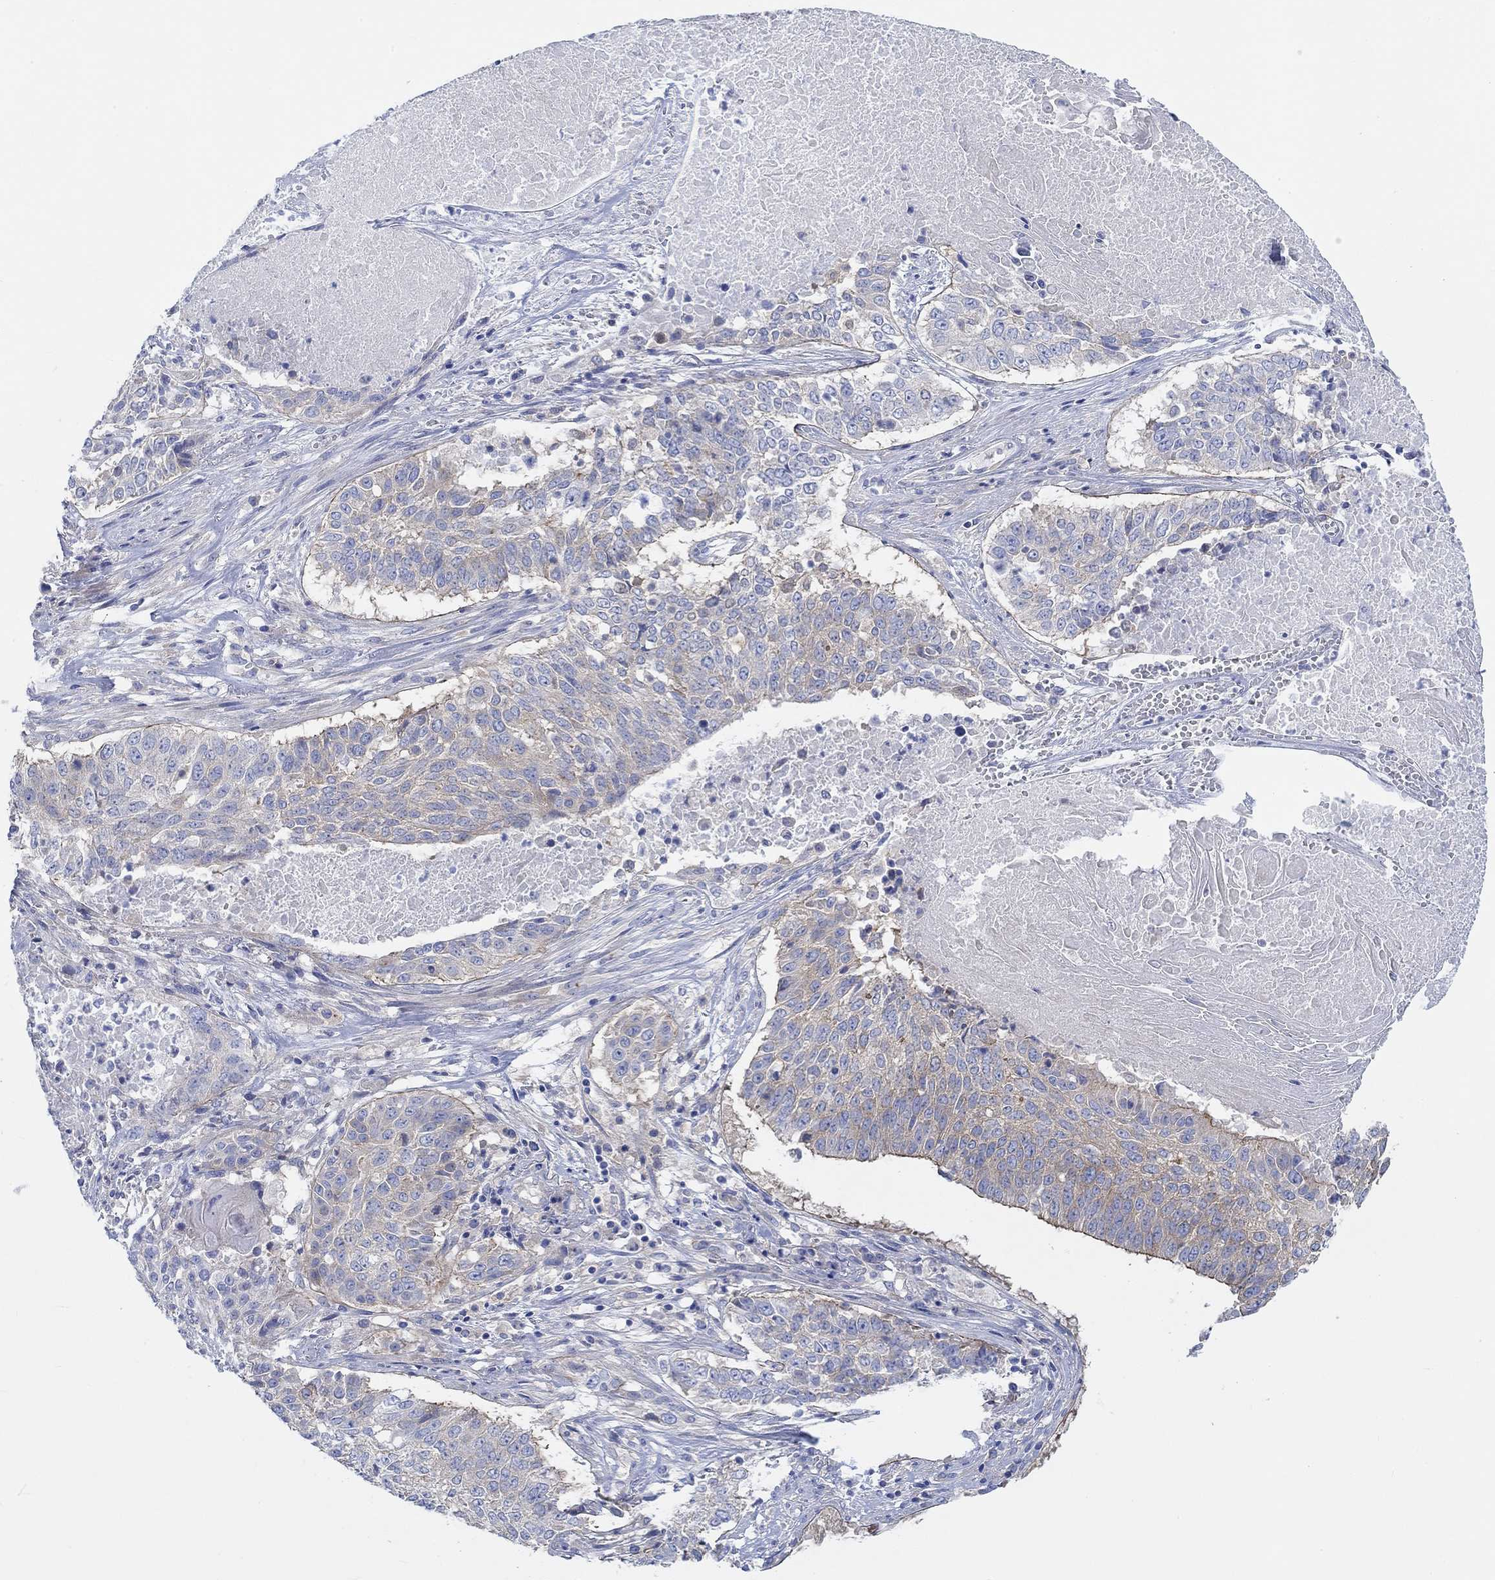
{"staining": {"intensity": "moderate", "quantity": "<25%", "location": "cytoplasmic/membranous"}, "tissue": "lung cancer", "cell_type": "Tumor cells", "image_type": "cancer", "snomed": [{"axis": "morphology", "description": "Squamous cell carcinoma, NOS"}, {"axis": "topography", "description": "Lung"}], "caption": "Immunohistochemical staining of human squamous cell carcinoma (lung) exhibits low levels of moderate cytoplasmic/membranous protein positivity in about <25% of tumor cells.", "gene": "REEP6", "patient": {"sex": "male", "age": 64}}